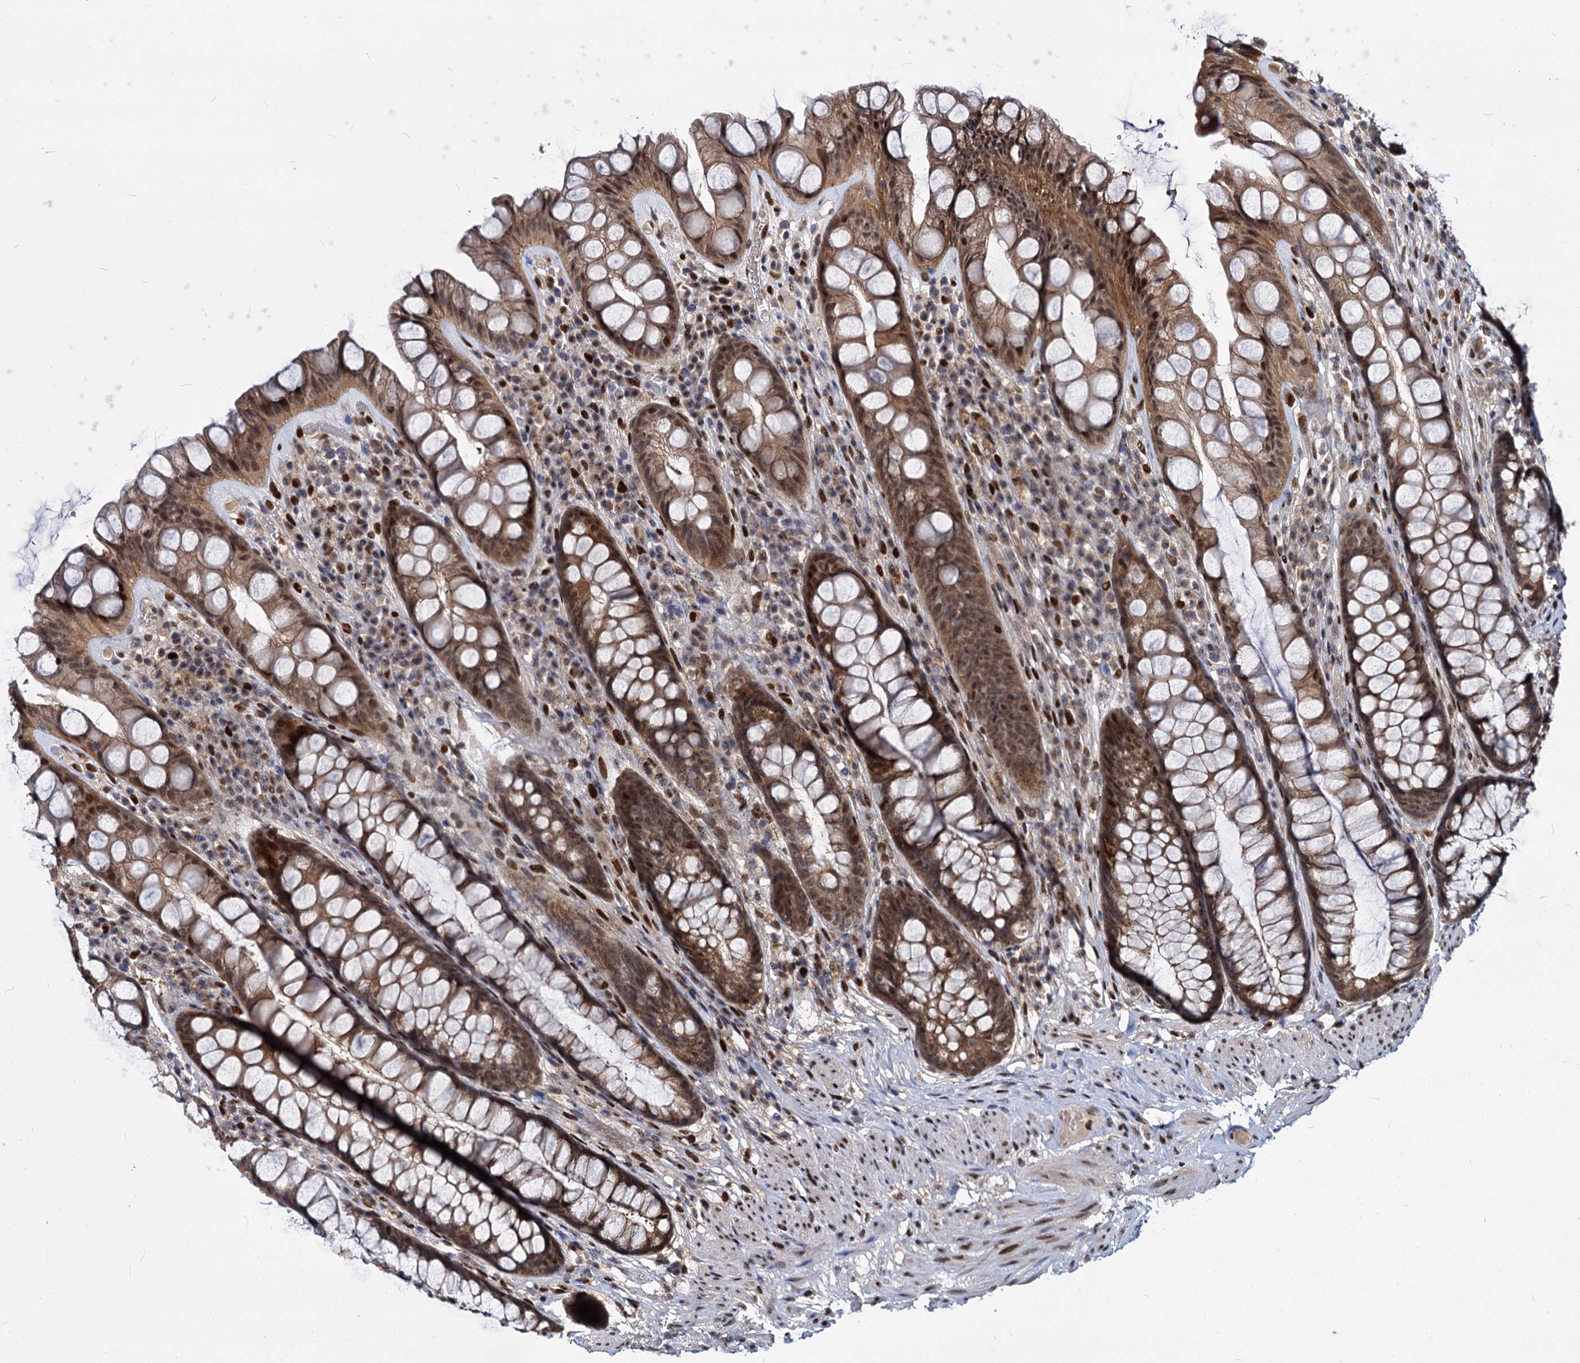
{"staining": {"intensity": "moderate", "quantity": ">75%", "location": "cytoplasmic/membranous,nuclear"}, "tissue": "rectum", "cell_type": "Glandular cells", "image_type": "normal", "snomed": [{"axis": "morphology", "description": "Normal tissue, NOS"}, {"axis": "topography", "description": "Rectum"}], "caption": "Immunohistochemistry (IHC) micrograph of unremarkable human rectum stained for a protein (brown), which reveals medium levels of moderate cytoplasmic/membranous,nuclear staining in about >75% of glandular cells.", "gene": "MAML2", "patient": {"sex": "male", "age": 74}}